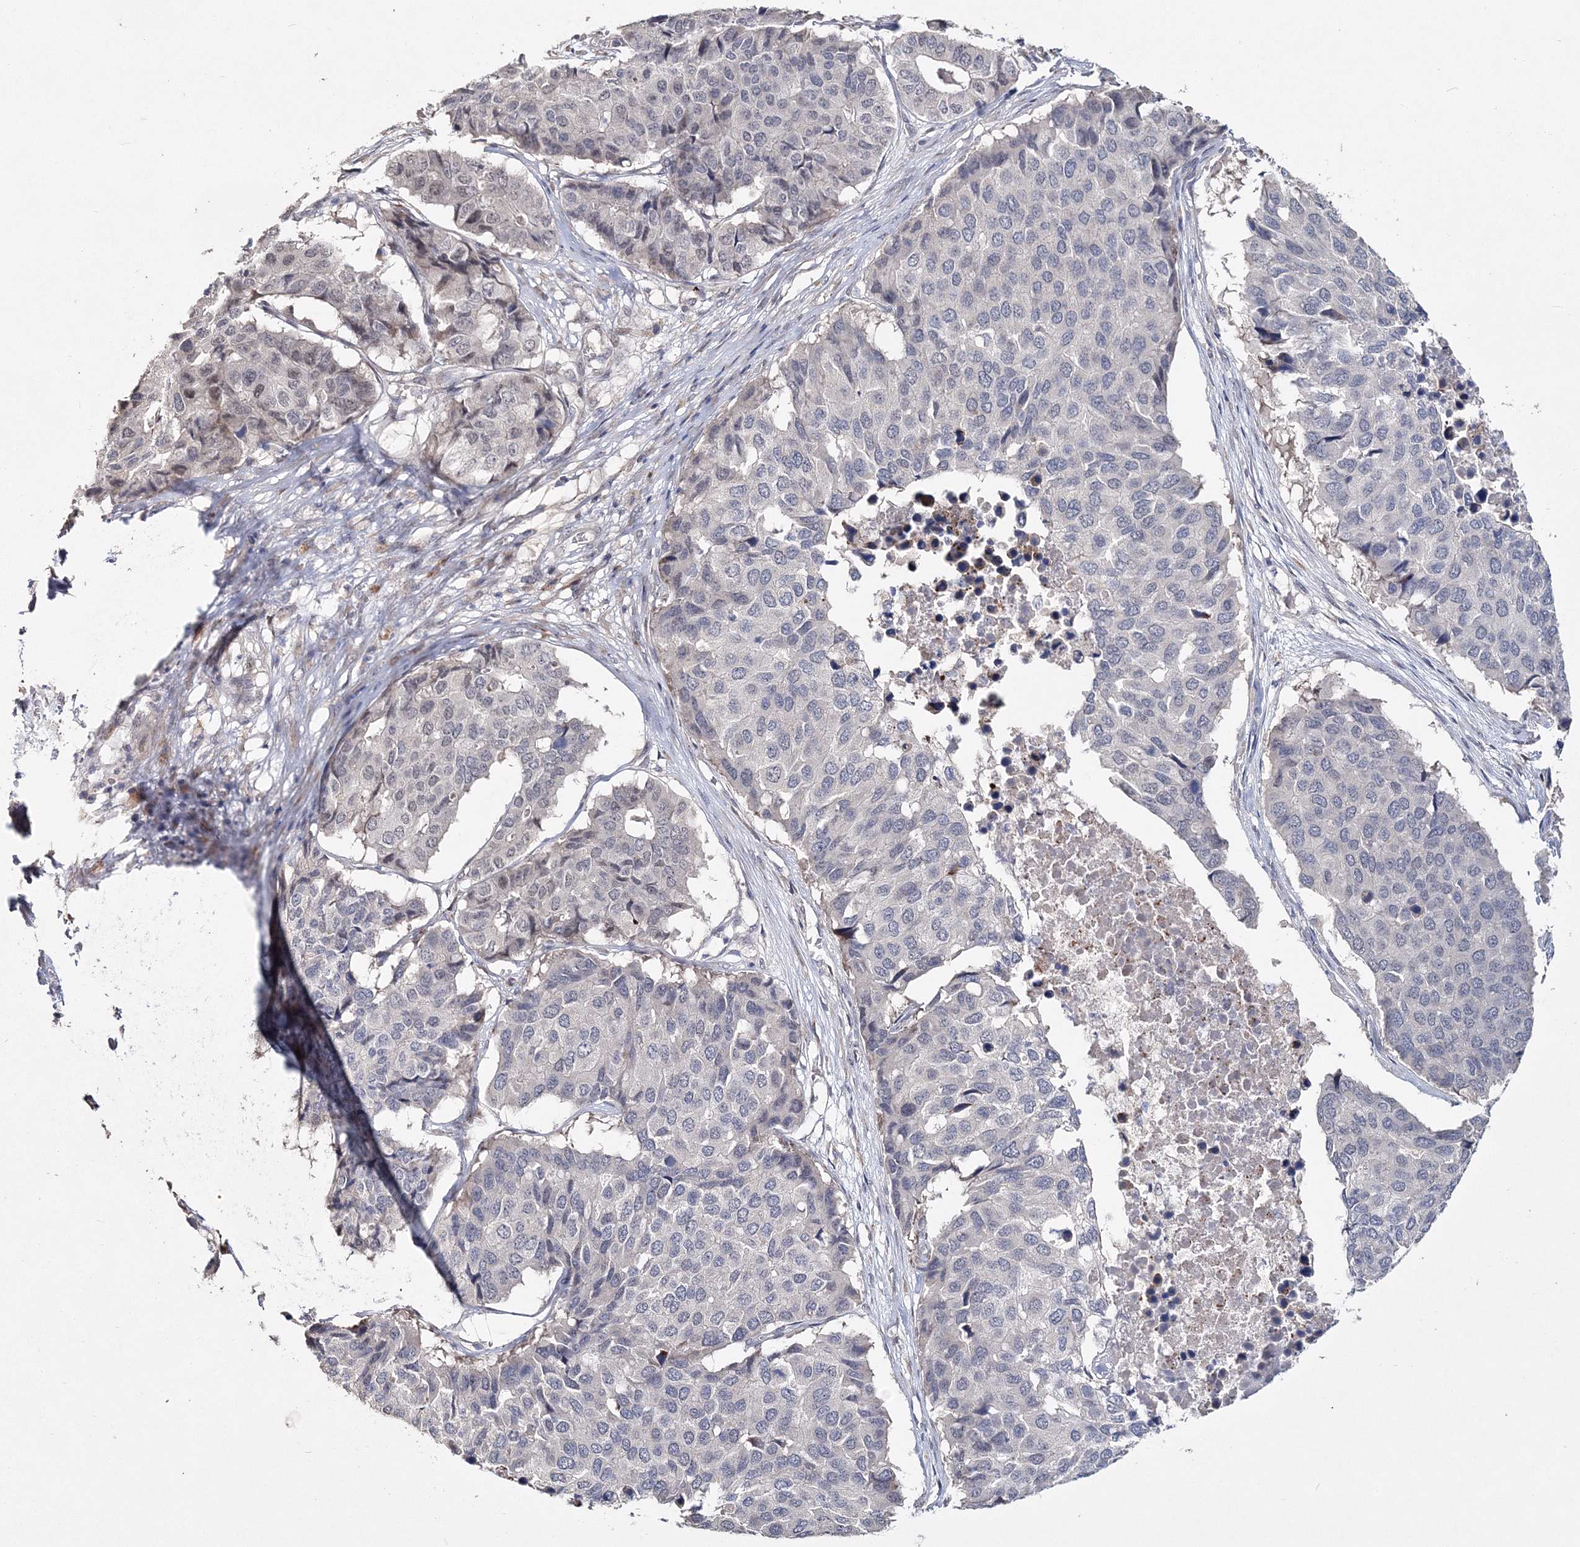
{"staining": {"intensity": "negative", "quantity": "none", "location": "none"}, "tissue": "pancreatic cancer", "cell_type": "Tumor cells", "image_type": "cancer", "snomed": [{"axis": "morphology", "description": "Adenocarcinoma, NOS"}, {"axis": "topography", "description": "Pancreas"}], "caption": "A micrograph of human adenocarcinoma (pancreatic) is negative for staining in tumor cells.", "gene": "GJB5", "patient": {"sex": "male", "age": 50}}